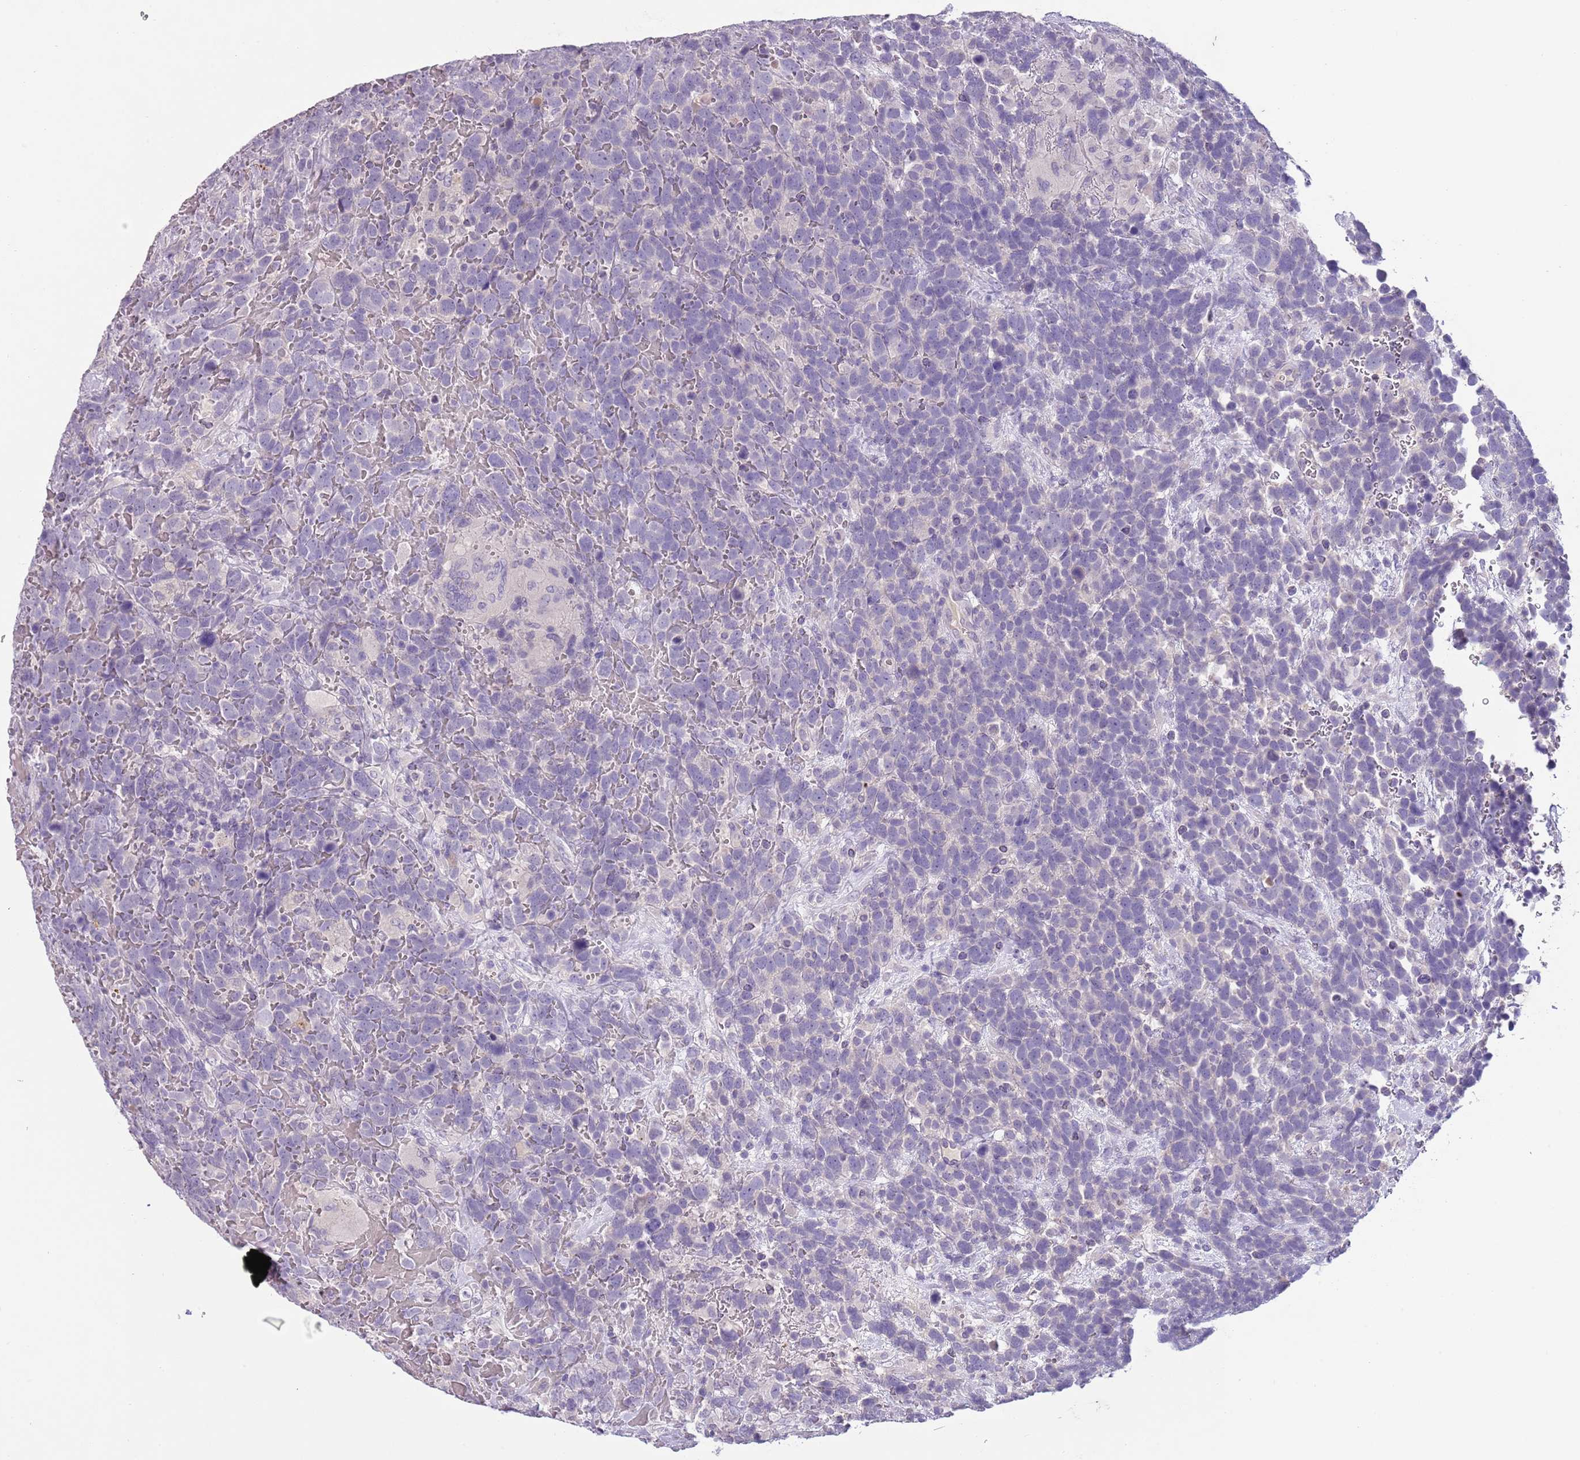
{"staining": {"intensity": "negative", "quantity": "none", "location": "none"}, "tissue": "urothelial cancer", "cell_type": "Tumor cells", "image_type": "cancer", "snomed": [{"axis": "morphology", "description": "Urothelial carcinoma, High grade"}, {"axis": "topography", "description": "Urinary bladder"}], "caption": "Tumor cells show no significant staining in high-grade urothelial carcinoma. Nuclei are stained in blue.", "gene": "SLC35E3", "patient": {"sex": "female", "age": 82}}